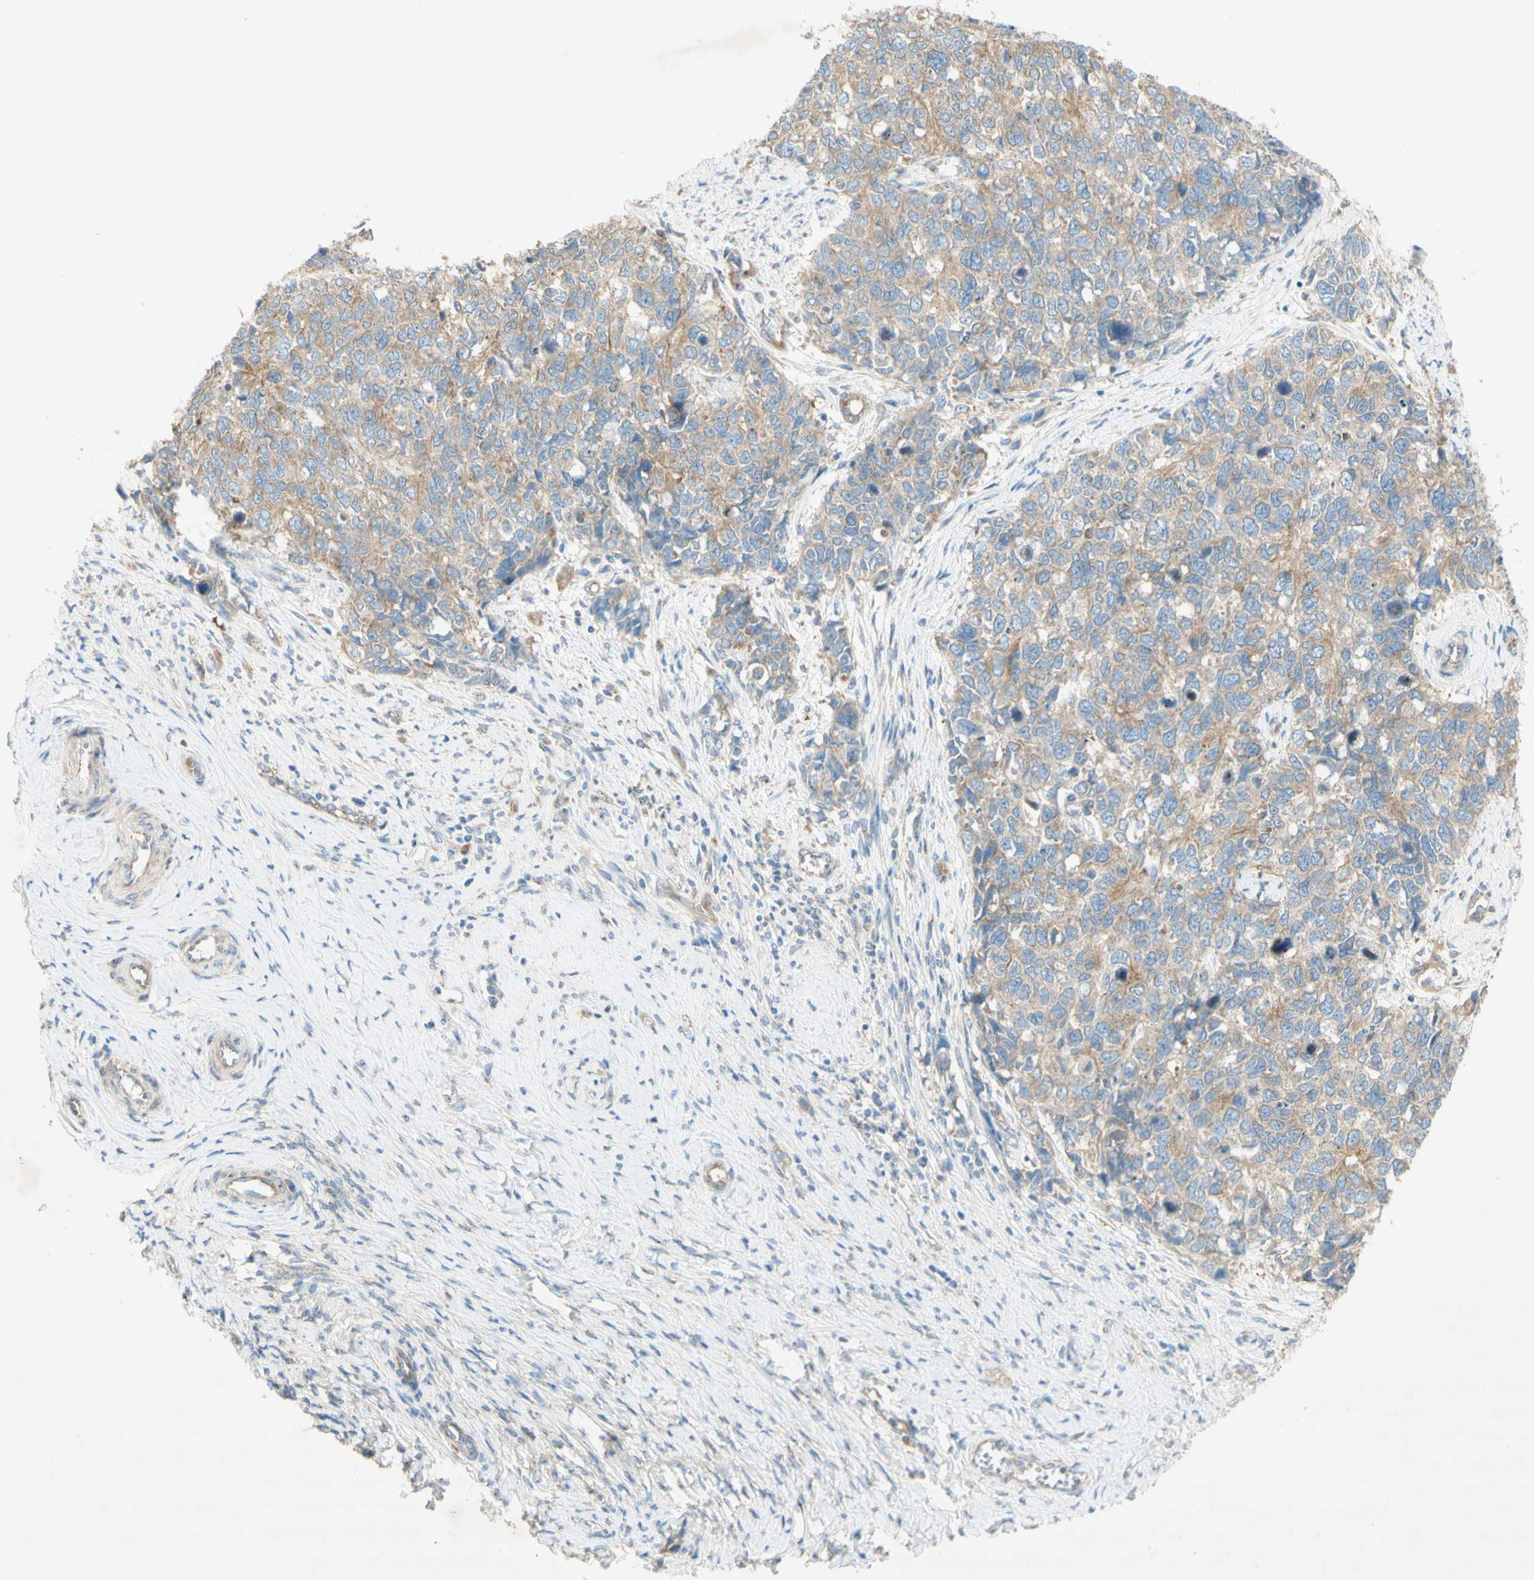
{"staining": {"intensity": "weak", "quantity": "25%-75%", "location": "cytoplasmic/membranous"}, "tissue": "cervical cancer", "cell_type": "Tumor cells", "image_type": "cancer", "snomed": [{"axis": "morphology", "description": "Squamous cell carcinoma, NOS"}, {"axis": "topography", "description": "Cervix"}], "caption": "Protein expression analysis of squamous cell carcinoma (cervical) reveals weak cytoplasmic/membranous positivity in approximately 25%-75% of tumor cells.", "gene": "DYNC1H1", "patient": {"sex": "female", "age": 63}}